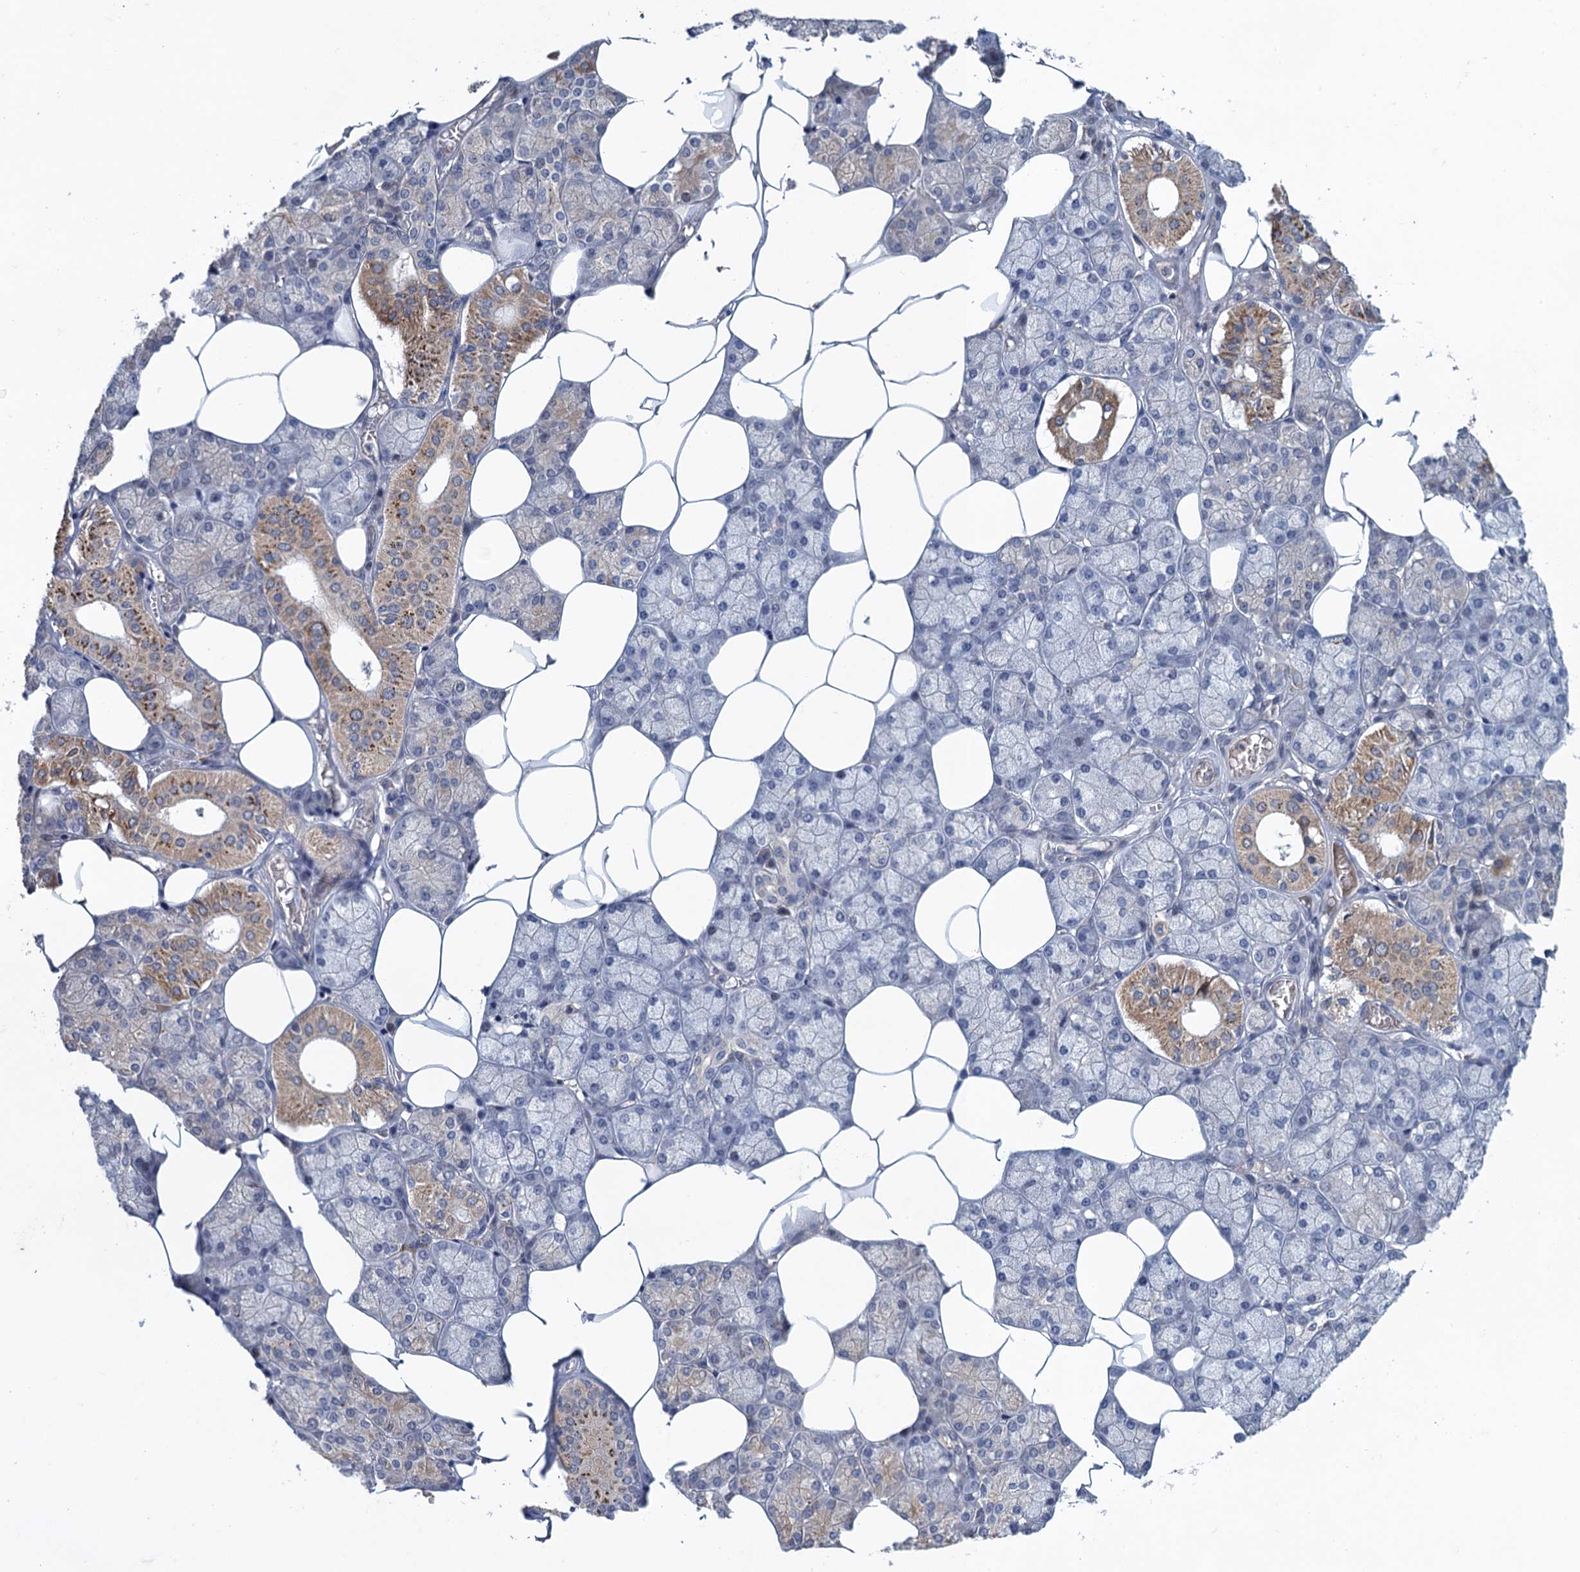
{"staining": {"intensity": "moderate", "quantity": "<25%", "location": "cytoplasmic/membranous"}, "tissue": "salivary gland", "cell_type": "Glandular cells", "image_type": "normal", "snomed": [{"axis": "morphology", "description": "Normal tissue, NOS"}, {"axis": "topography", "description": "Salivary gland"}], "caption": "Salivary gland stained for a protein (brown) displays moderate cytoplasmic/membranous positive expression in approximately <25% of glandular cells.", "gene": "MDM1", "patient": {"sex": "male", "age": 62}}